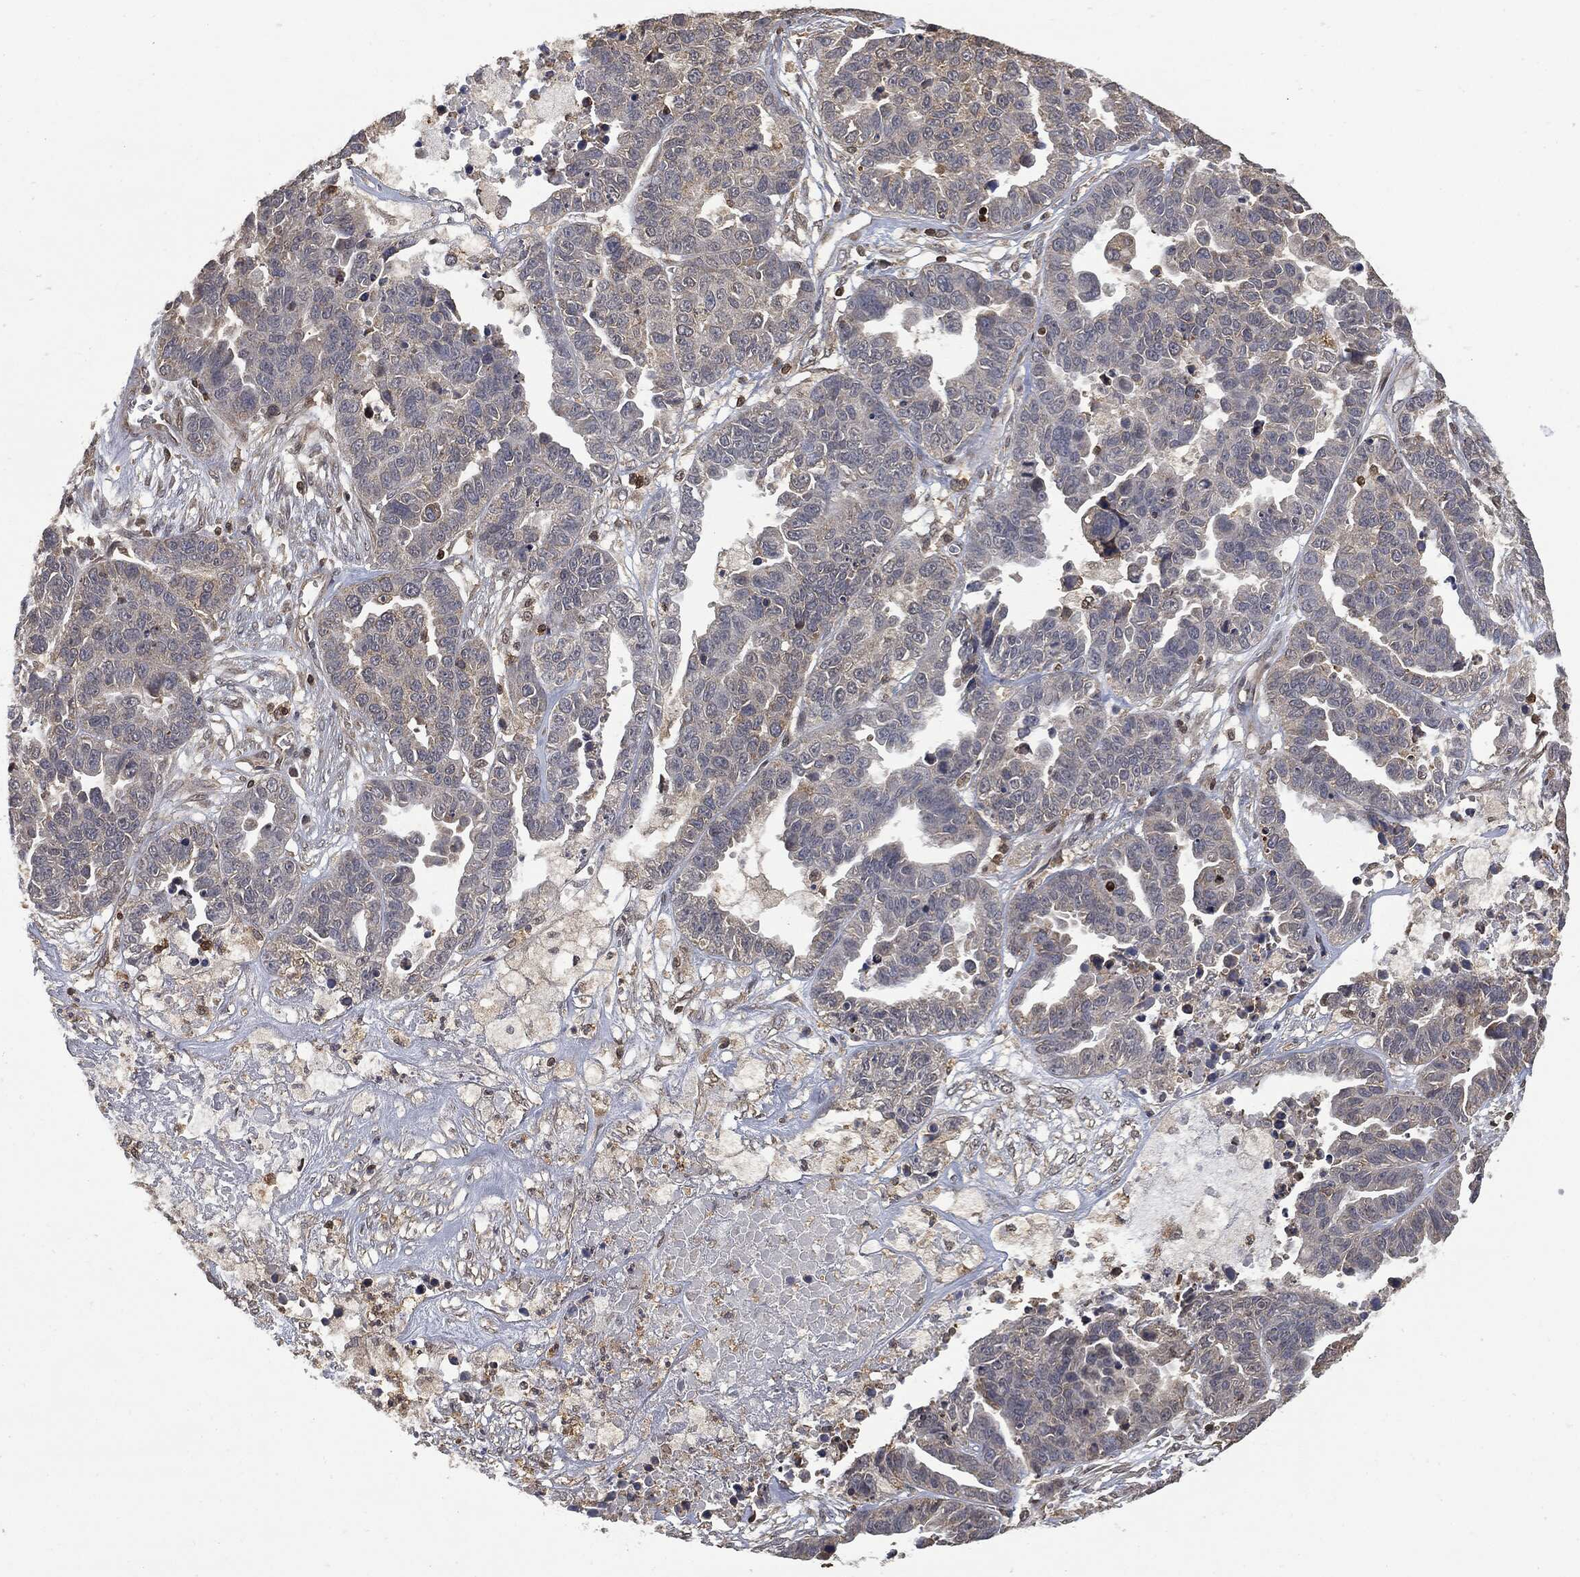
{"staining": {"intensity": "negative", "quantity": "none", "location": "none"}, "tissue": "ovarian cancer", "cell_type": "Tumor cells", "image_type": "cancer", "snomed": [{"axis": "morphology", "description": "Cystadenocarcinoma, serous, NOS"}, {"axis": "topography", "description": "Ovary"}], "caption": "DAB immunohistochemical staining of ovarian cancer (serous cystadenocarcinoma) reveals no significant expression in tumor cells. The staining was performed using DAB to visualize the protein expression in brown, while the nuclei were stained in blue with hematoxylin (Magnification: 20x).", "gene": "PSMB10", "patient": {"sex": "female", "age": 87}}